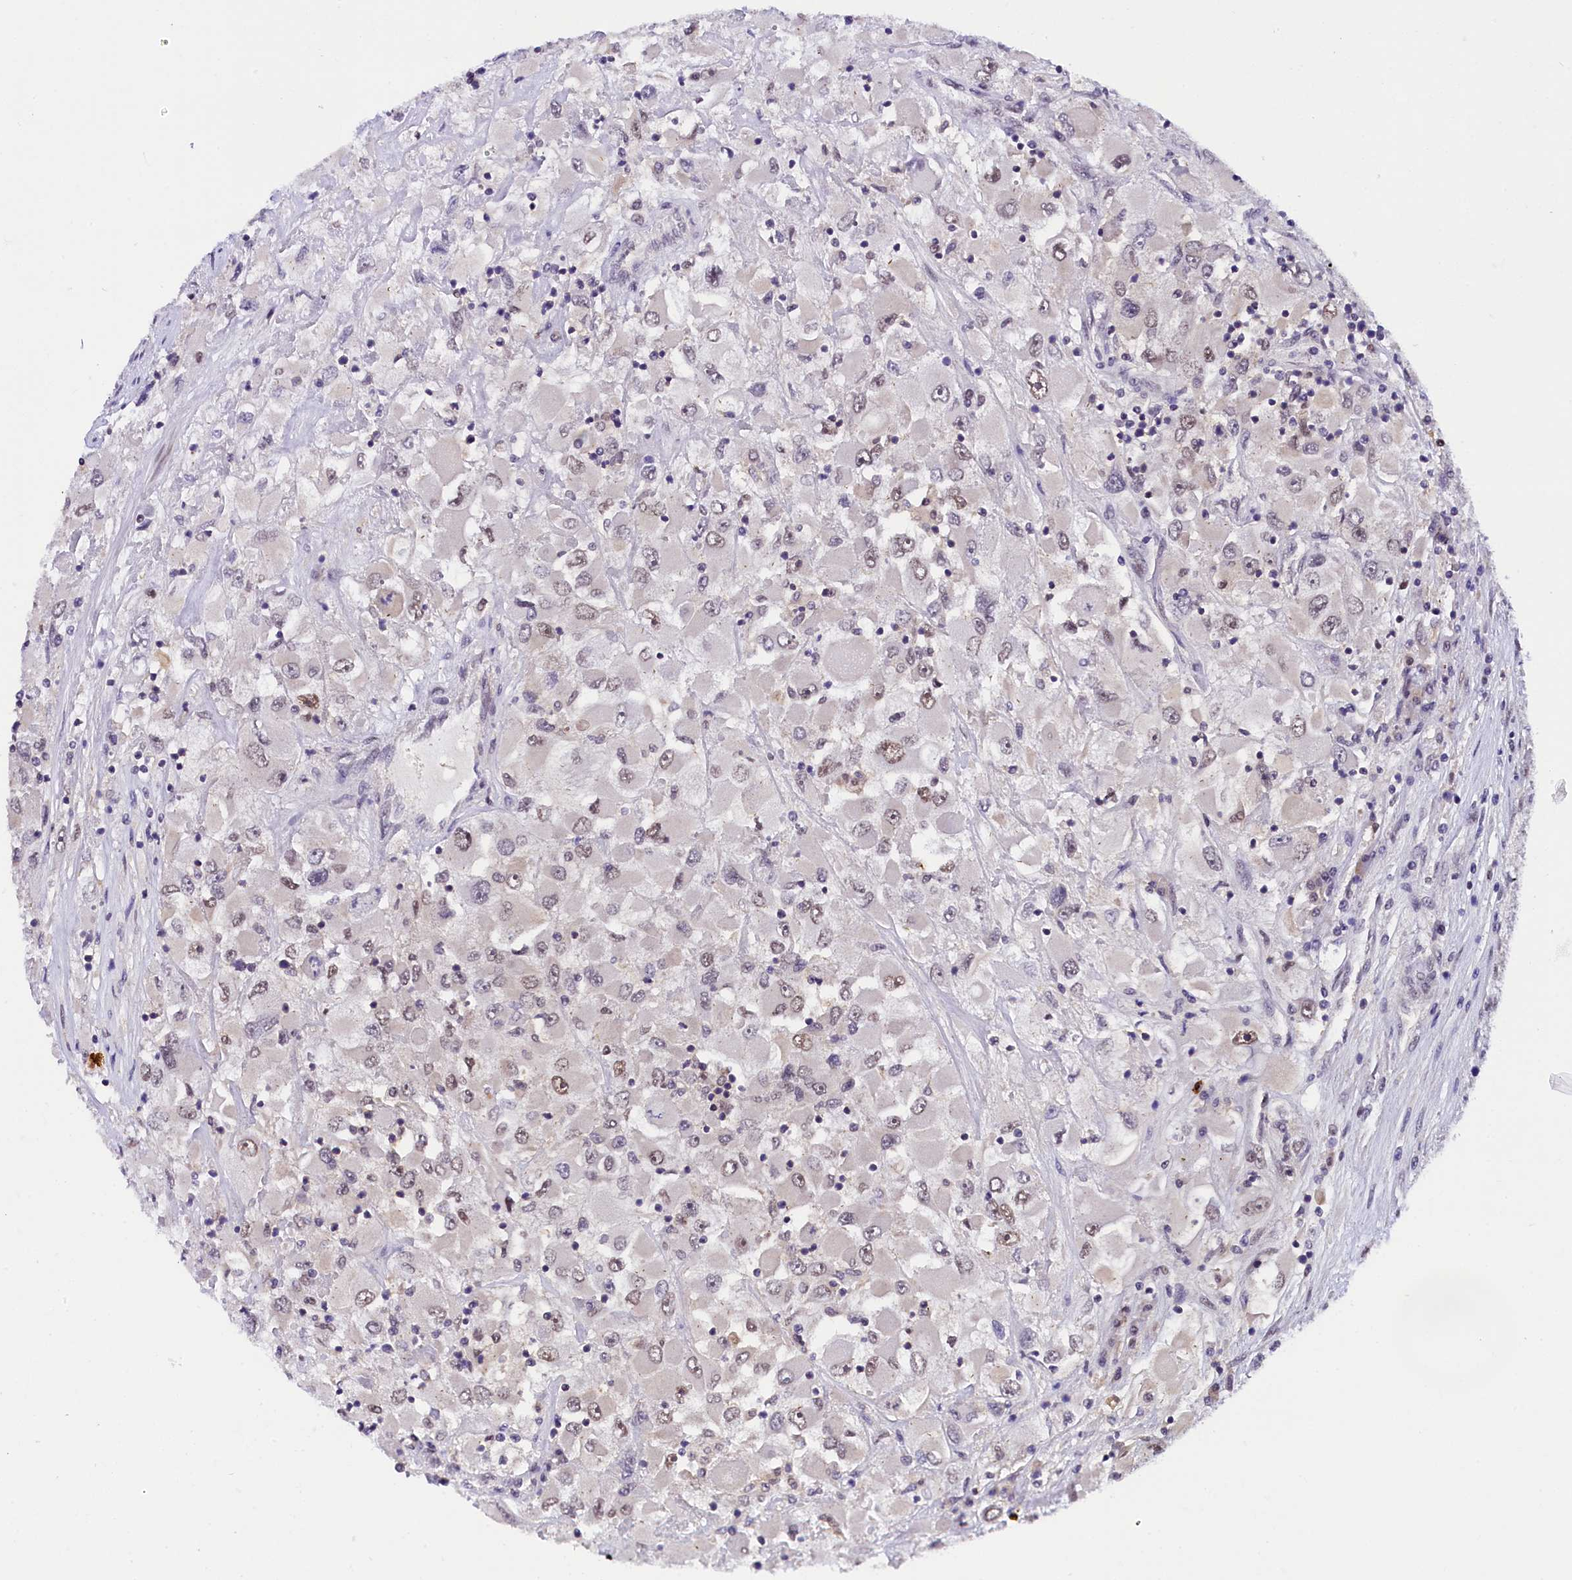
{"staining": {"intensity": "weak", "quantity": "25%-75%", "location": "nuclear"}, "tissue": "renal cancer", "cell_type": "Tumor cells", "image_type": "cancer", "snomed": [{"axis": "morphology", "description": "Adenocarcinoma, NOS"}, {"axis": "topography", "description": "Kidney"}], "caption": "About 25%-75% of tumor cells in human renal adenocarcinoma reveal weak nuclear protein positivity as visualized by brown immunohistochemical staining.", "gene": "IQCN", "patient": {"sex": "female", "age": 52}}